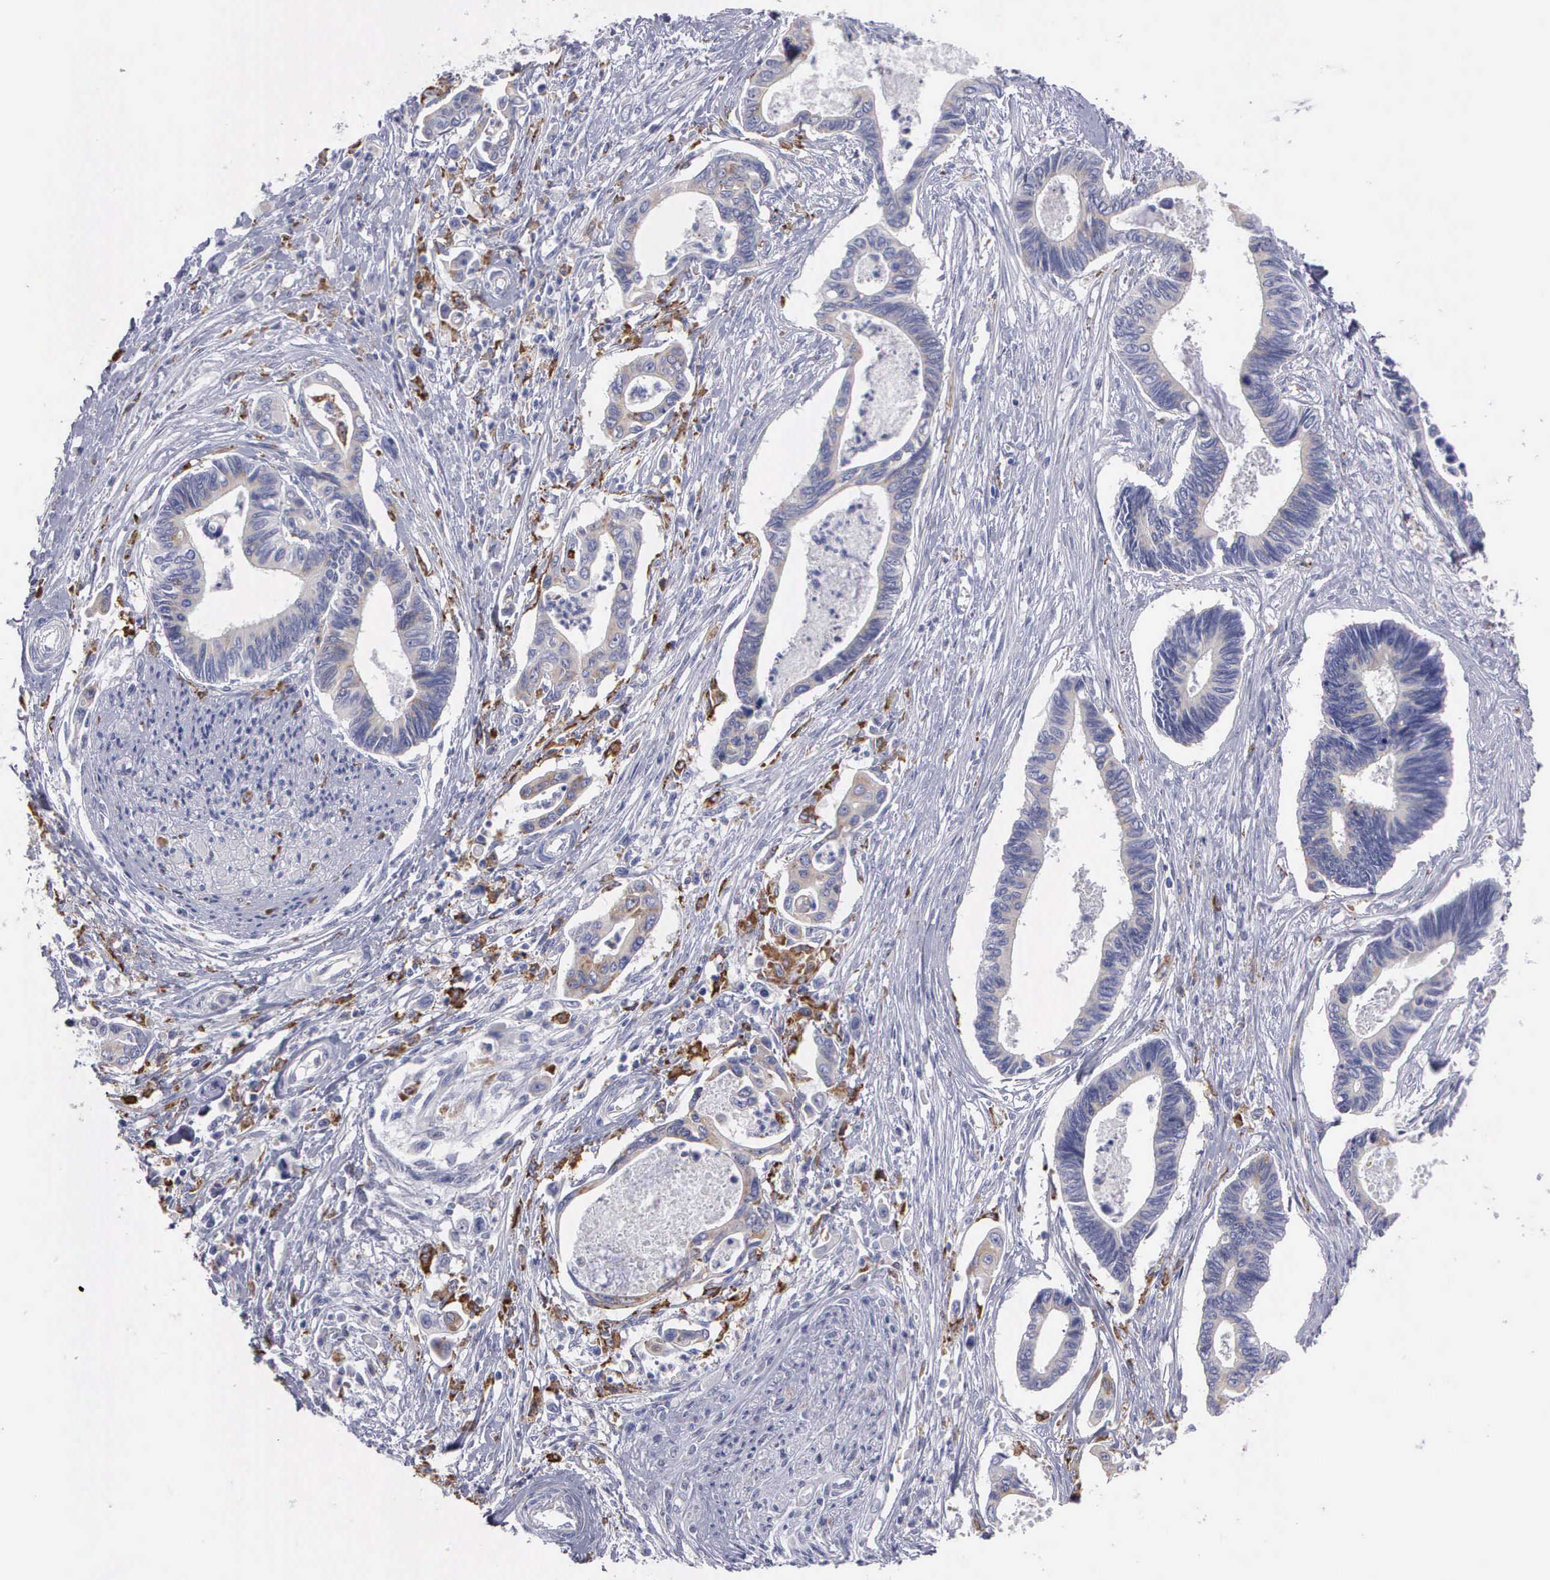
{"staining": {"intensity": "weak", "quantity": "<25%", "location": "cytoplasmic/membranous"}, "tissue": "pancreatic cancer", "cell_type": "Tumor cells", "image_type": "cancer", "snomed": [{"axis": "morphology", "description": "Adenocarcinoma, NOS"}, {"axis": "topography", "description": "Pancreas"}], "caption": "Tumor cells are negative for protein expression in human pancreatic cancer. (DAB immunohistochemistry visualized using brightfield microscopy, high magnification).", "gene": "TYRP1", "patient": {"sex": "female", "age": 70}}